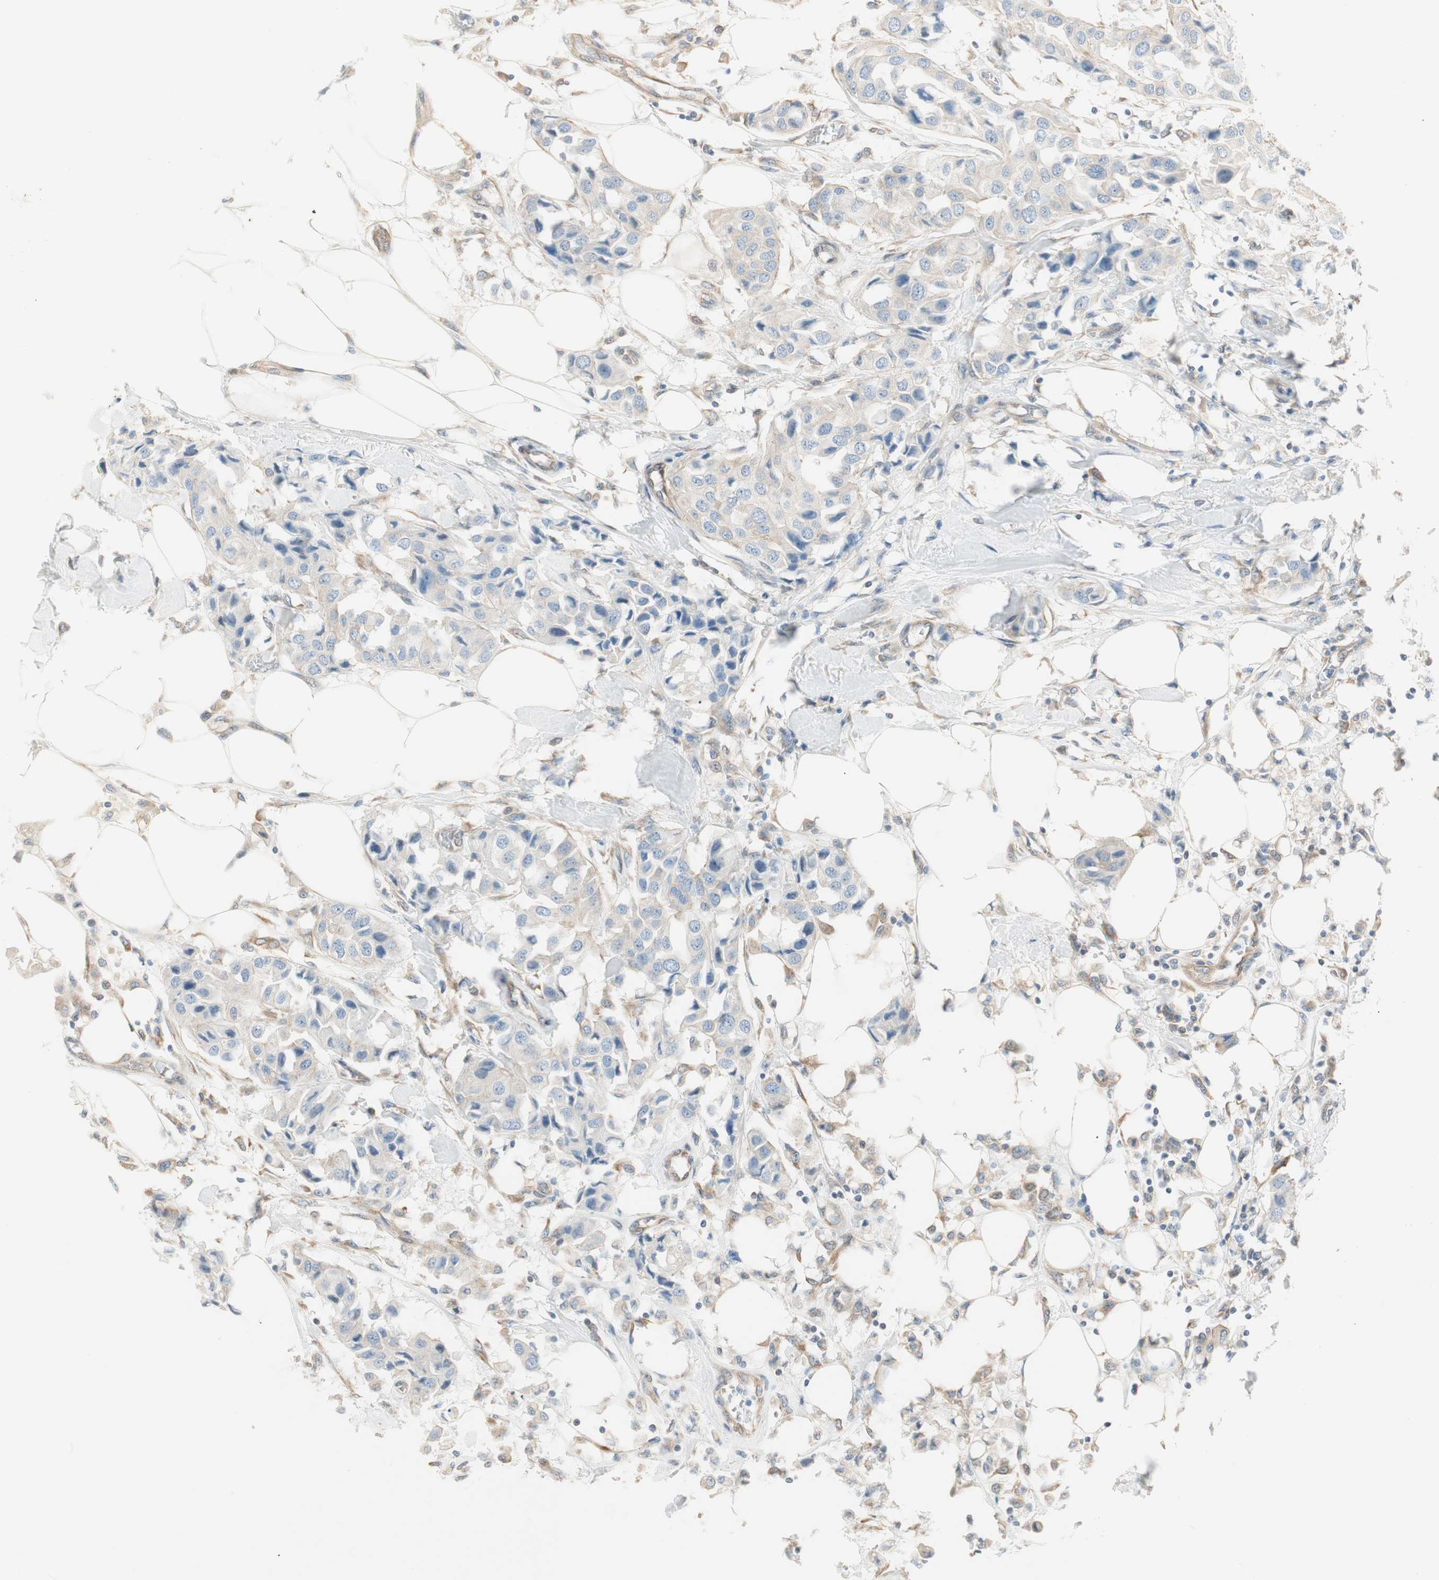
{"staining": {"intensity": "weak", "quantity": ">75%", "location": "cytoplasmic/membranous"}, "tissue": "breast cancer", "cell_type": "Tumor cells", "image_type": "cancer", "snomed": [{"axis": "morphology", "description": "Duct carcinoma"}, {"axis": "topography", "description": "Breast"}], "caption": "Immunohistochemical staining of breast cancer (infiltrating ductal carcinoma) shows low levels of weak cytoplasmic/membranous expression in about >75% of tumor cells.", "gene": "CDK3", "patient": {"sex": "female", "age": 80}}